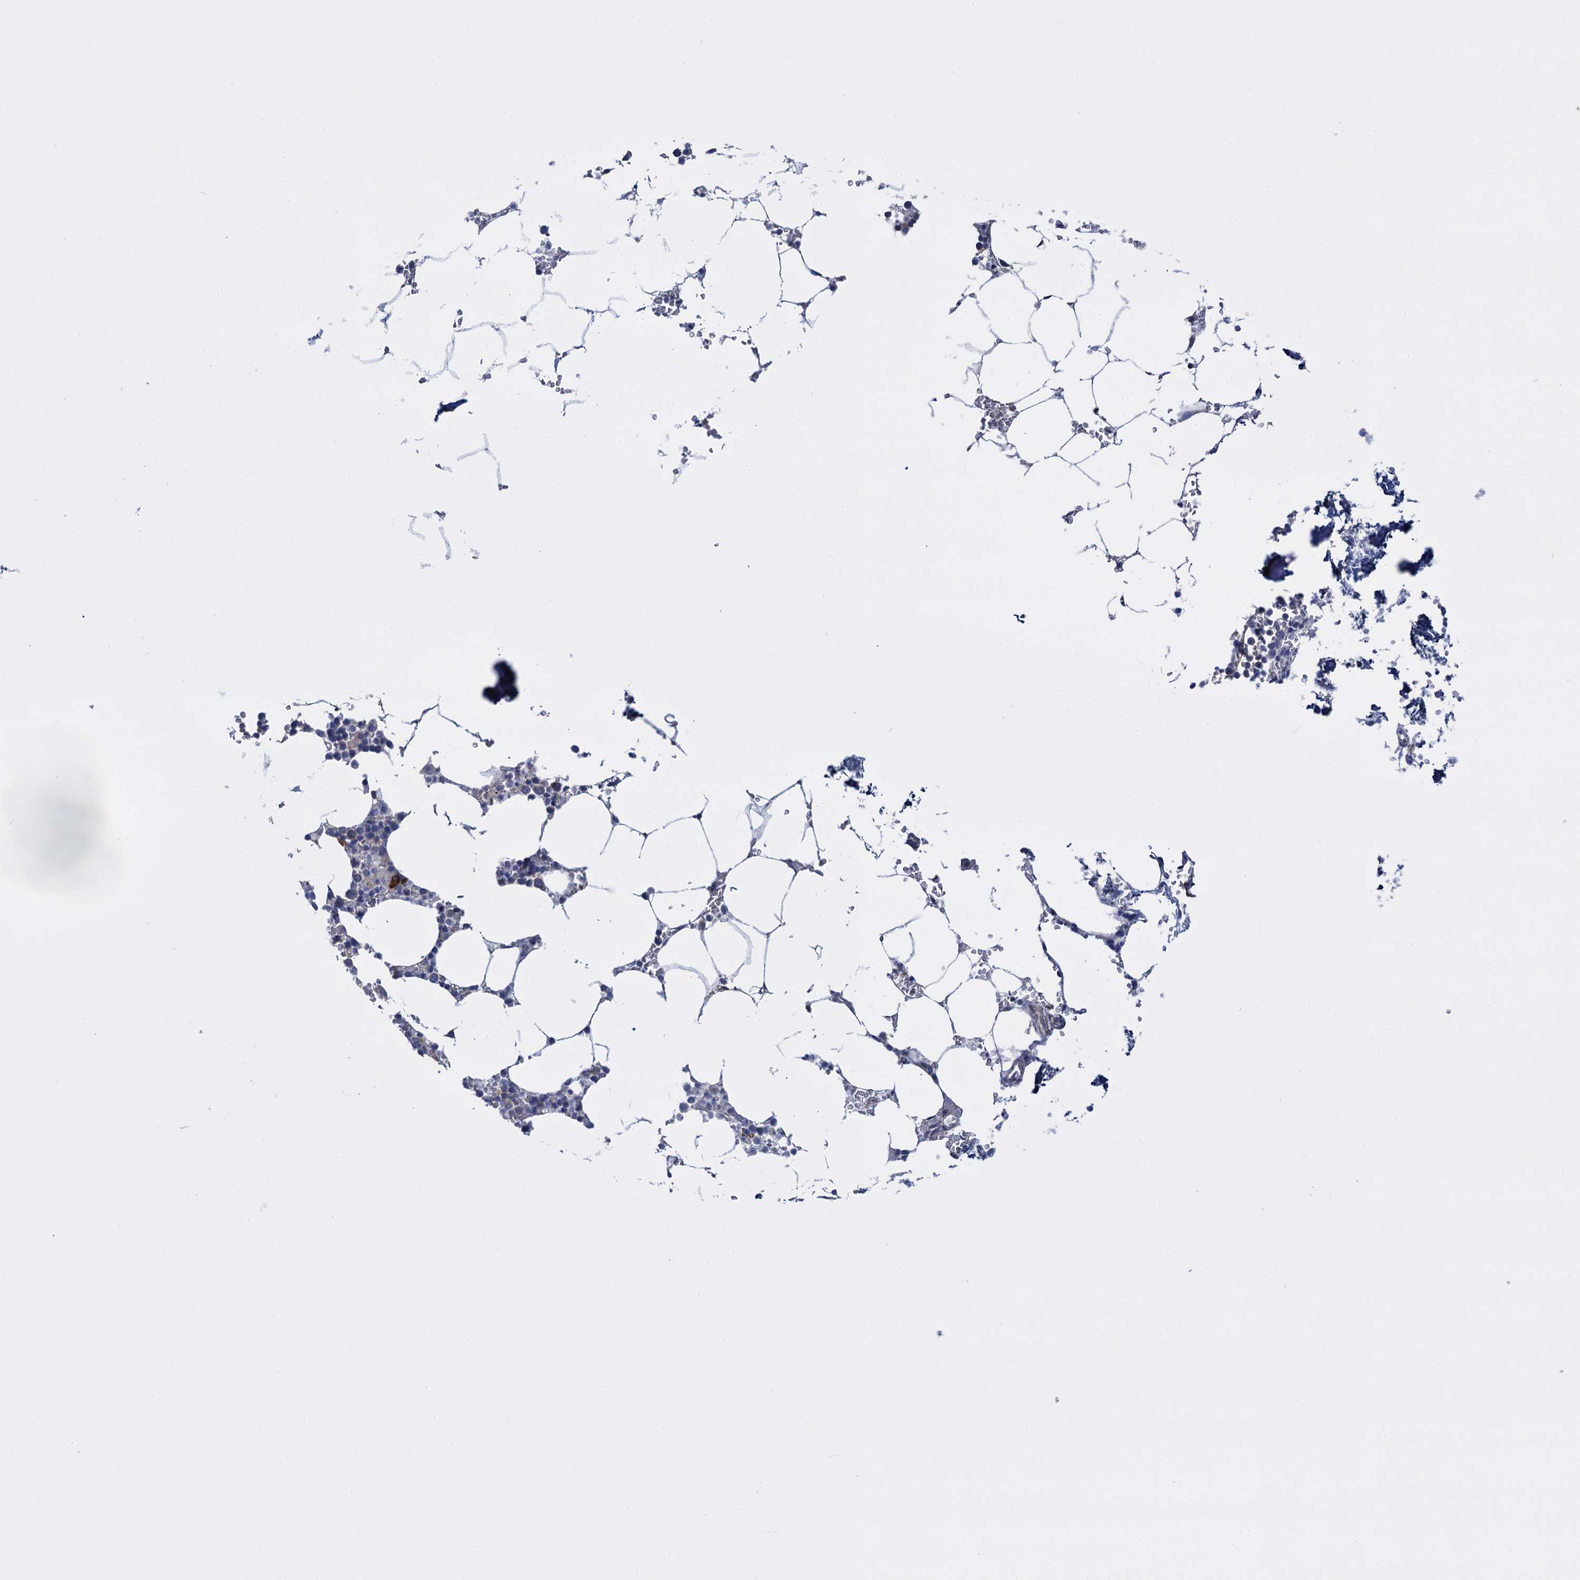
{"staining": {"intensity": "weak", "quantity": "<25%", "location": "cytoplasmic/membranous"}, "tissue": "bone marrow", "cell_type": "Hematopoietic cells", "image_type": "normal", "snomed": [{"axis": "morphology", "description": "Normal tissue, NOS"}, {"axis": "topography", "description": "Bone marrow"}], "caption": "DAB immunohistochemical staining of benign human bone marrow reveals no significant expression in hematopoietic cells.", "gene": "GSTM2", "patient": {"sex": "male", "age": 70}}